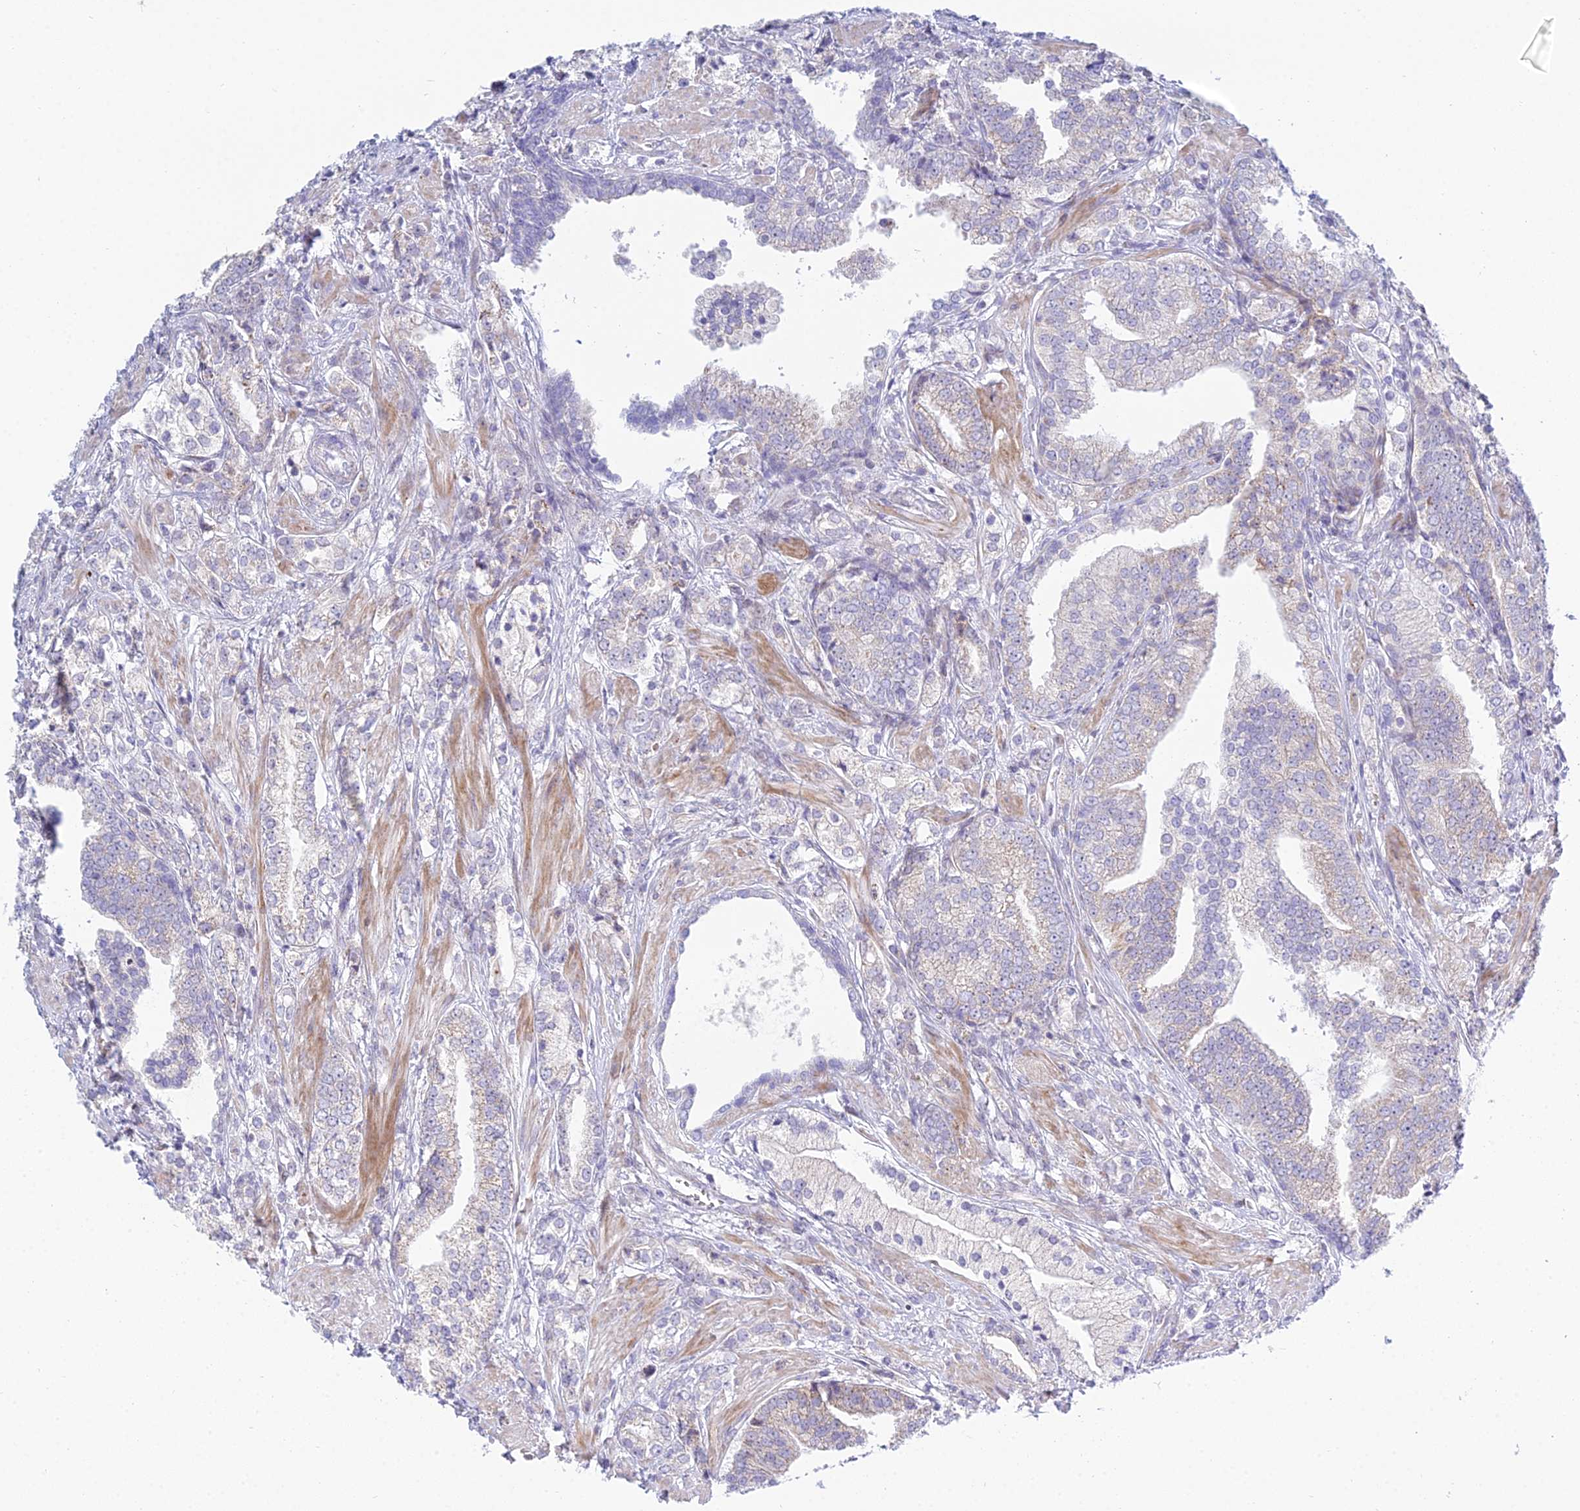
{"staining": {"intensity": "negative", "quantity": "none", "location": "none"}, "tissue": "prostate cancer", "cell_type": "Tumor cells", "image_type": "cancer", "snomed": [{"axis": "morphology", "description": "Adenocarcinoma, High grade"}, {"axis": "topography", "description": "Prostate"}], "caption": "Immunohistochemistry (IHC) histopathology image of neoplastic tissue: human high-grade adenocarcinoma (prostate) stained with DAB exhibits no significant protein positivity in tumor cells.", "gene": "PRR13", "patient": {"sex": "male", "age": 50}}